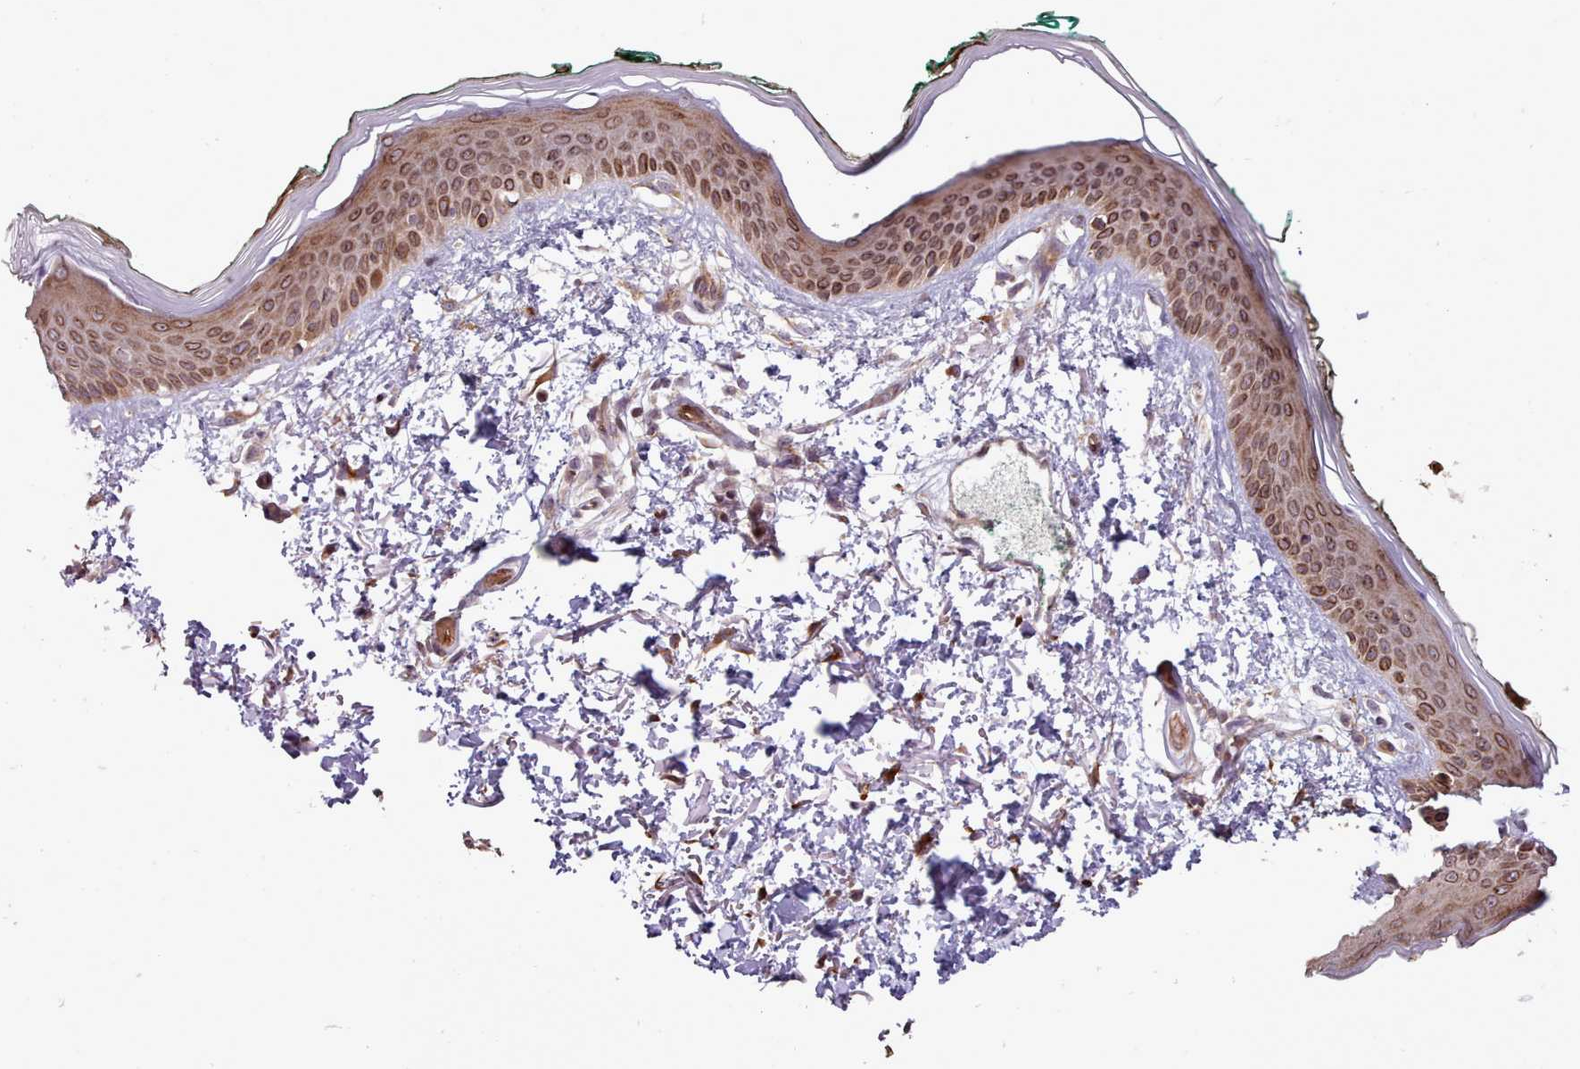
{"staining": {"intensity": "moderate", "quantity": ">75%", "location": "cytoplasmic/membranous"}, "tissue": "skin", "cell_type": "Fibroblasts", "image_type": "normal", "snomed": [{"axis": "morphology", "description": "Normal tissue, NOS"}, {"axis": "morphology", "description": "Malignant melanoma, NOS"}, {"axis": "topography", "description": "Skin"}], "caption": "Human skin stained with a brown dye shows moderate cytoplasmic/membranous positive expression in about >75% of fibroblasts.", "gene": "CABP1", "patient": {"sex": "male", "age": 62}}